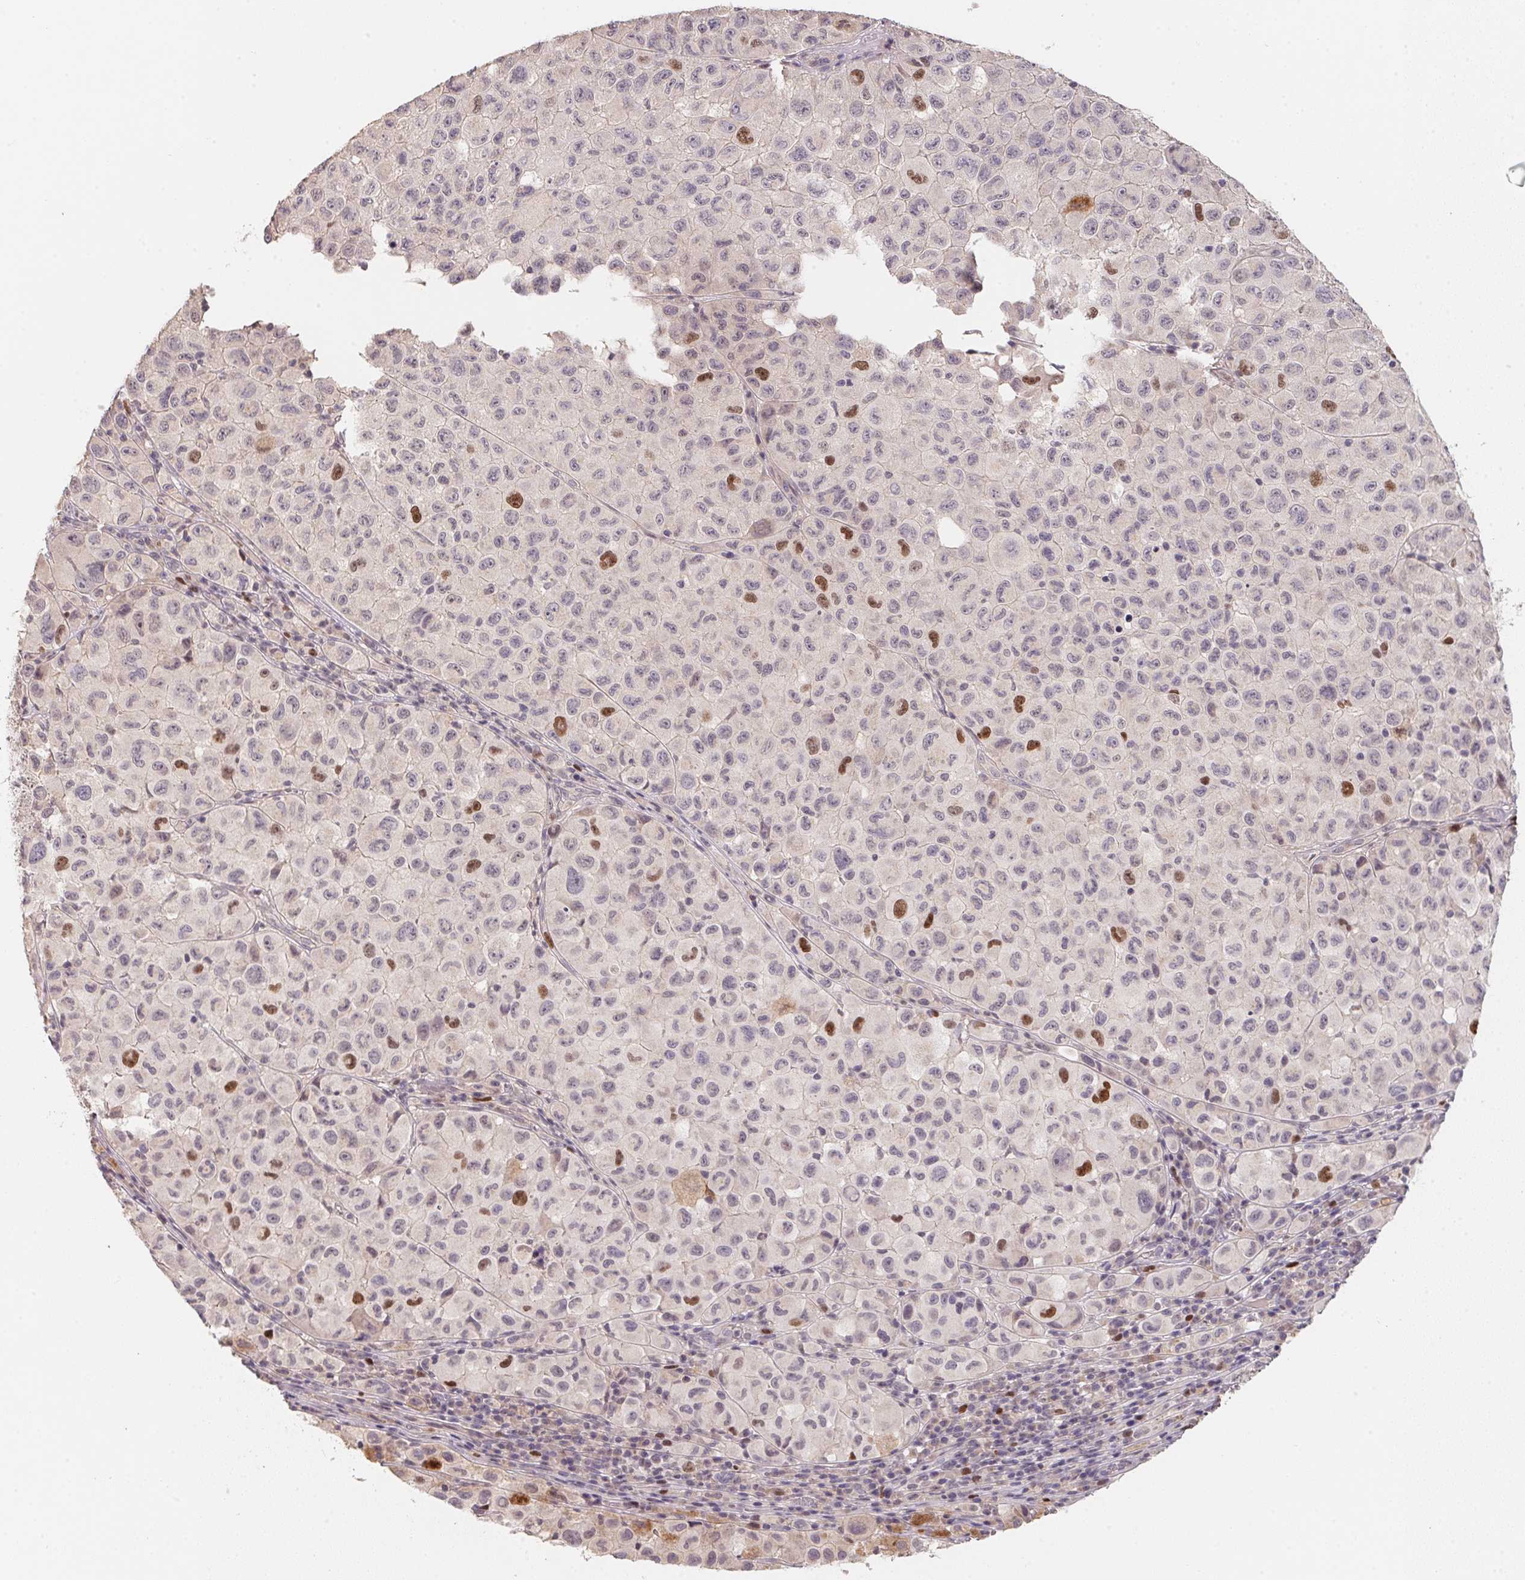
{"staining": {"intensity": "strong", "quantity": "<25%", "location": "cytoplasmic/membranous,nuclear"}, "tissue": "melanoma", "cell_type": "Tumor cells", "image_type": "cancer", "snomed": [{"axis": "morphology", "description": "Malignant melanoma, NOS"}, {"axis": "topography", "description": "Skin"}], "caption": "Immunohistochemistry (IHC) image of neoplastic tissue: human melanoma stained using immunohistochemistry (IHC) shows medium levels of strong protein expression localized specifically in the cytoplasmic/membranous and nuclear of tumor cells, appearing as a cytoplasmic/membranous and nuclear brown color.", "gene": "KIFC1", "patient": {"sex": "male", "age": 93}}